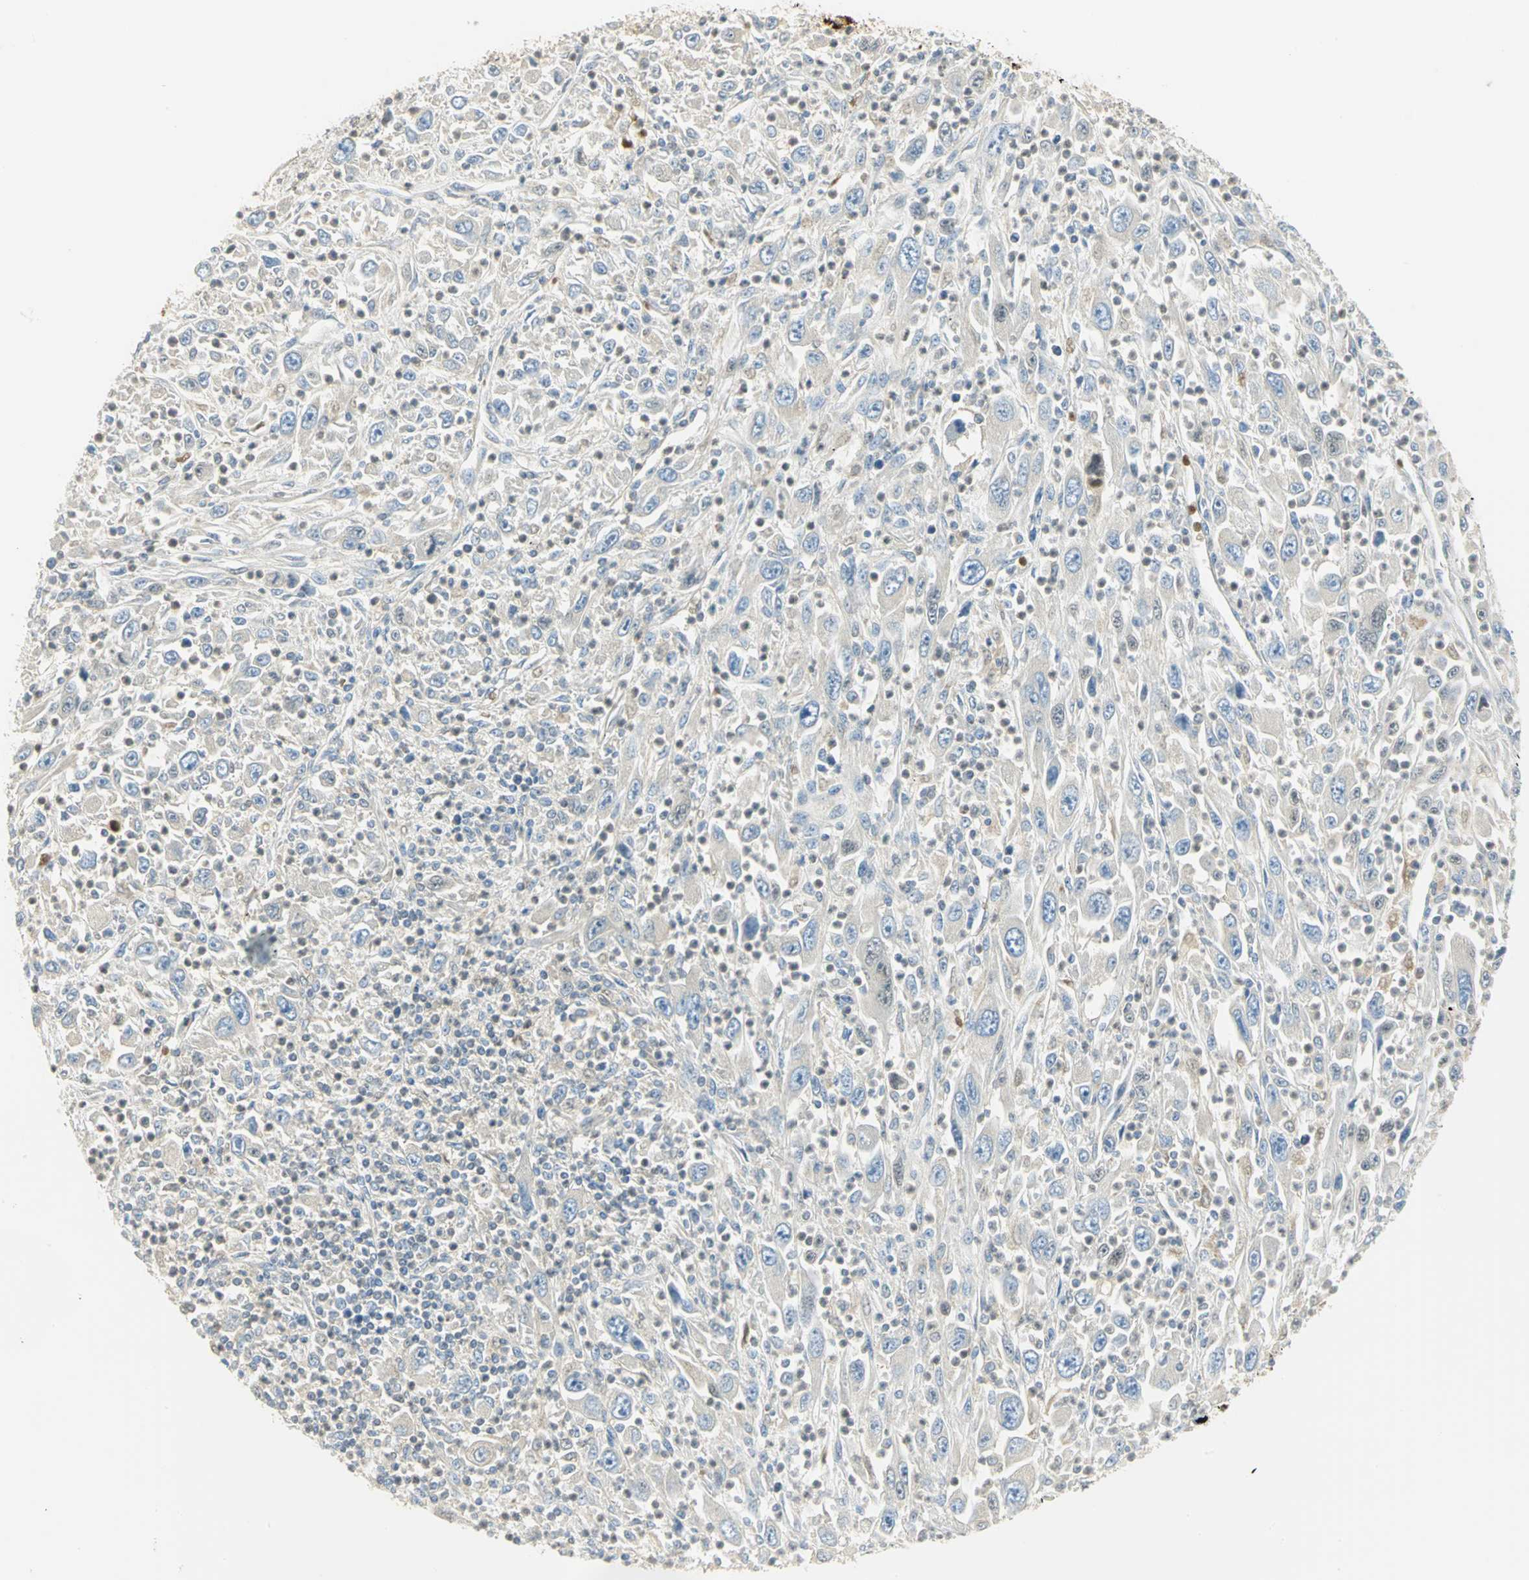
{"staining": {"intensity": "weak", "quantity": "25%-75%", "location": "cytoplasmic/membranous"}, "tissue": "melanoma", "cell_type": "Tumor cells", "image_type": "cancer", "snomed": [{"axis": "morphology", "description": "Malignant melanoma, Metastatic site"}, {"axis": "topography", "description": "Skin"}], "caption": "Immunohistochemistry staining of melanoma, which demonstrates low levels of weak cytoplasmic/membranous staining in about 25%-75% of tumor cells indicating weak cytoplasmic/membranous protein positivity. The staining was performed using DAB (3,3'-diaminobenzidine) (brown) for protein detection and nuclei were counterstained in hematoxylin (blue).", "gene": "ARSA", "patient": {"sex": "female", "age": 56}}